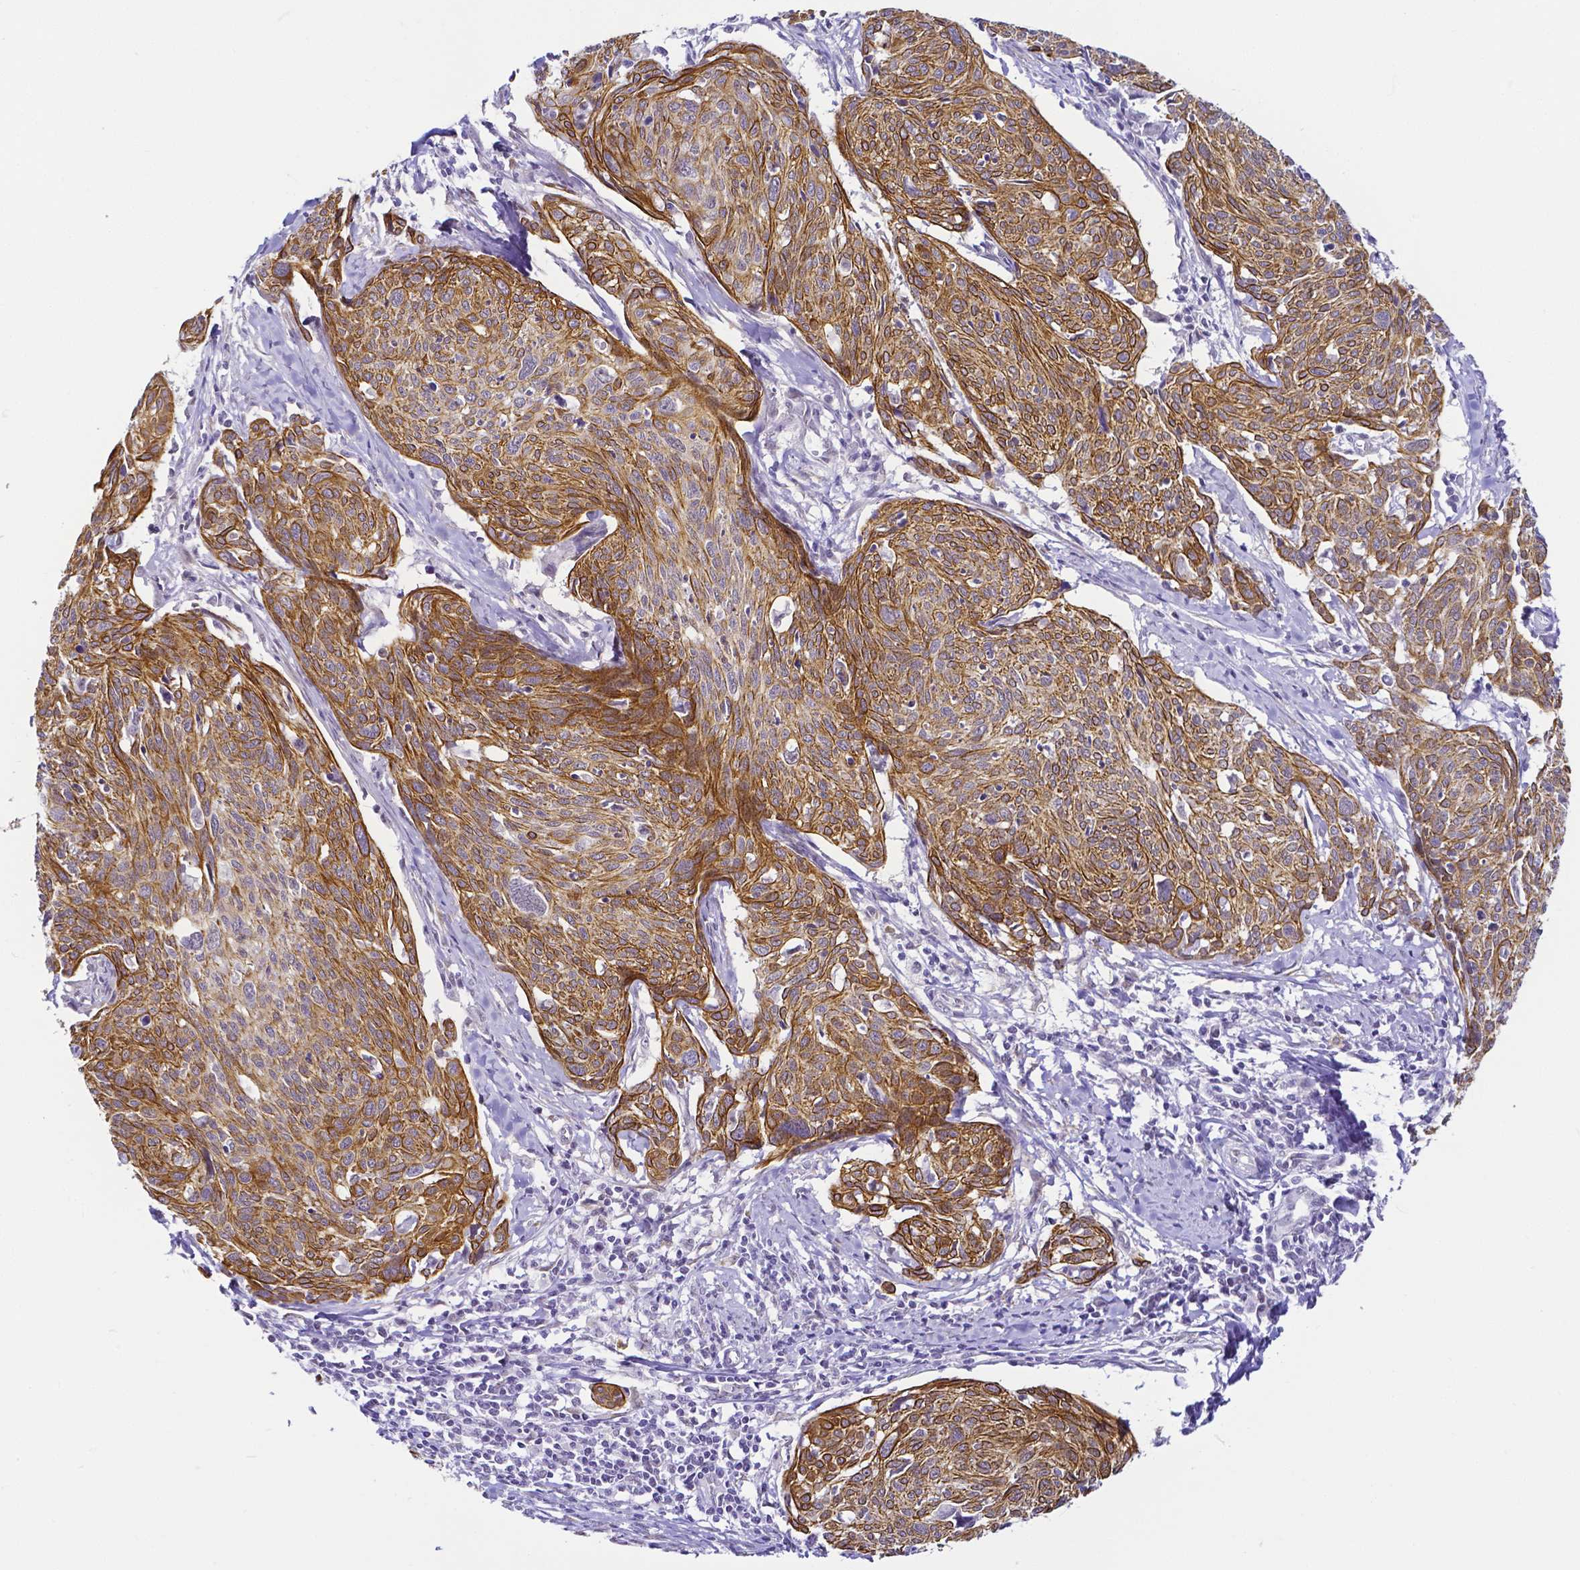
{"staining": {"intensity": "strong", "quantity": ">75%", "location": "cytoplasmic/membranous"}, "tissue": "cervical cancer", "cell_type": "Tumor cells", "image_type": "cancer", "snomed": [{"axis": "morphology", "description": "Squamous cell carcinoma, NOS"}, {"axis": "topography", "description": "Cervix"}], "caption": "Immunohistochemical staining of cervical squamous cell carcinoma demonstrates high levels of strong cytoplasmic/membranous expression in about >75% of tumor cells.", "gene": "FAM83G", "patient": {"sex": "female", "age": 49}}